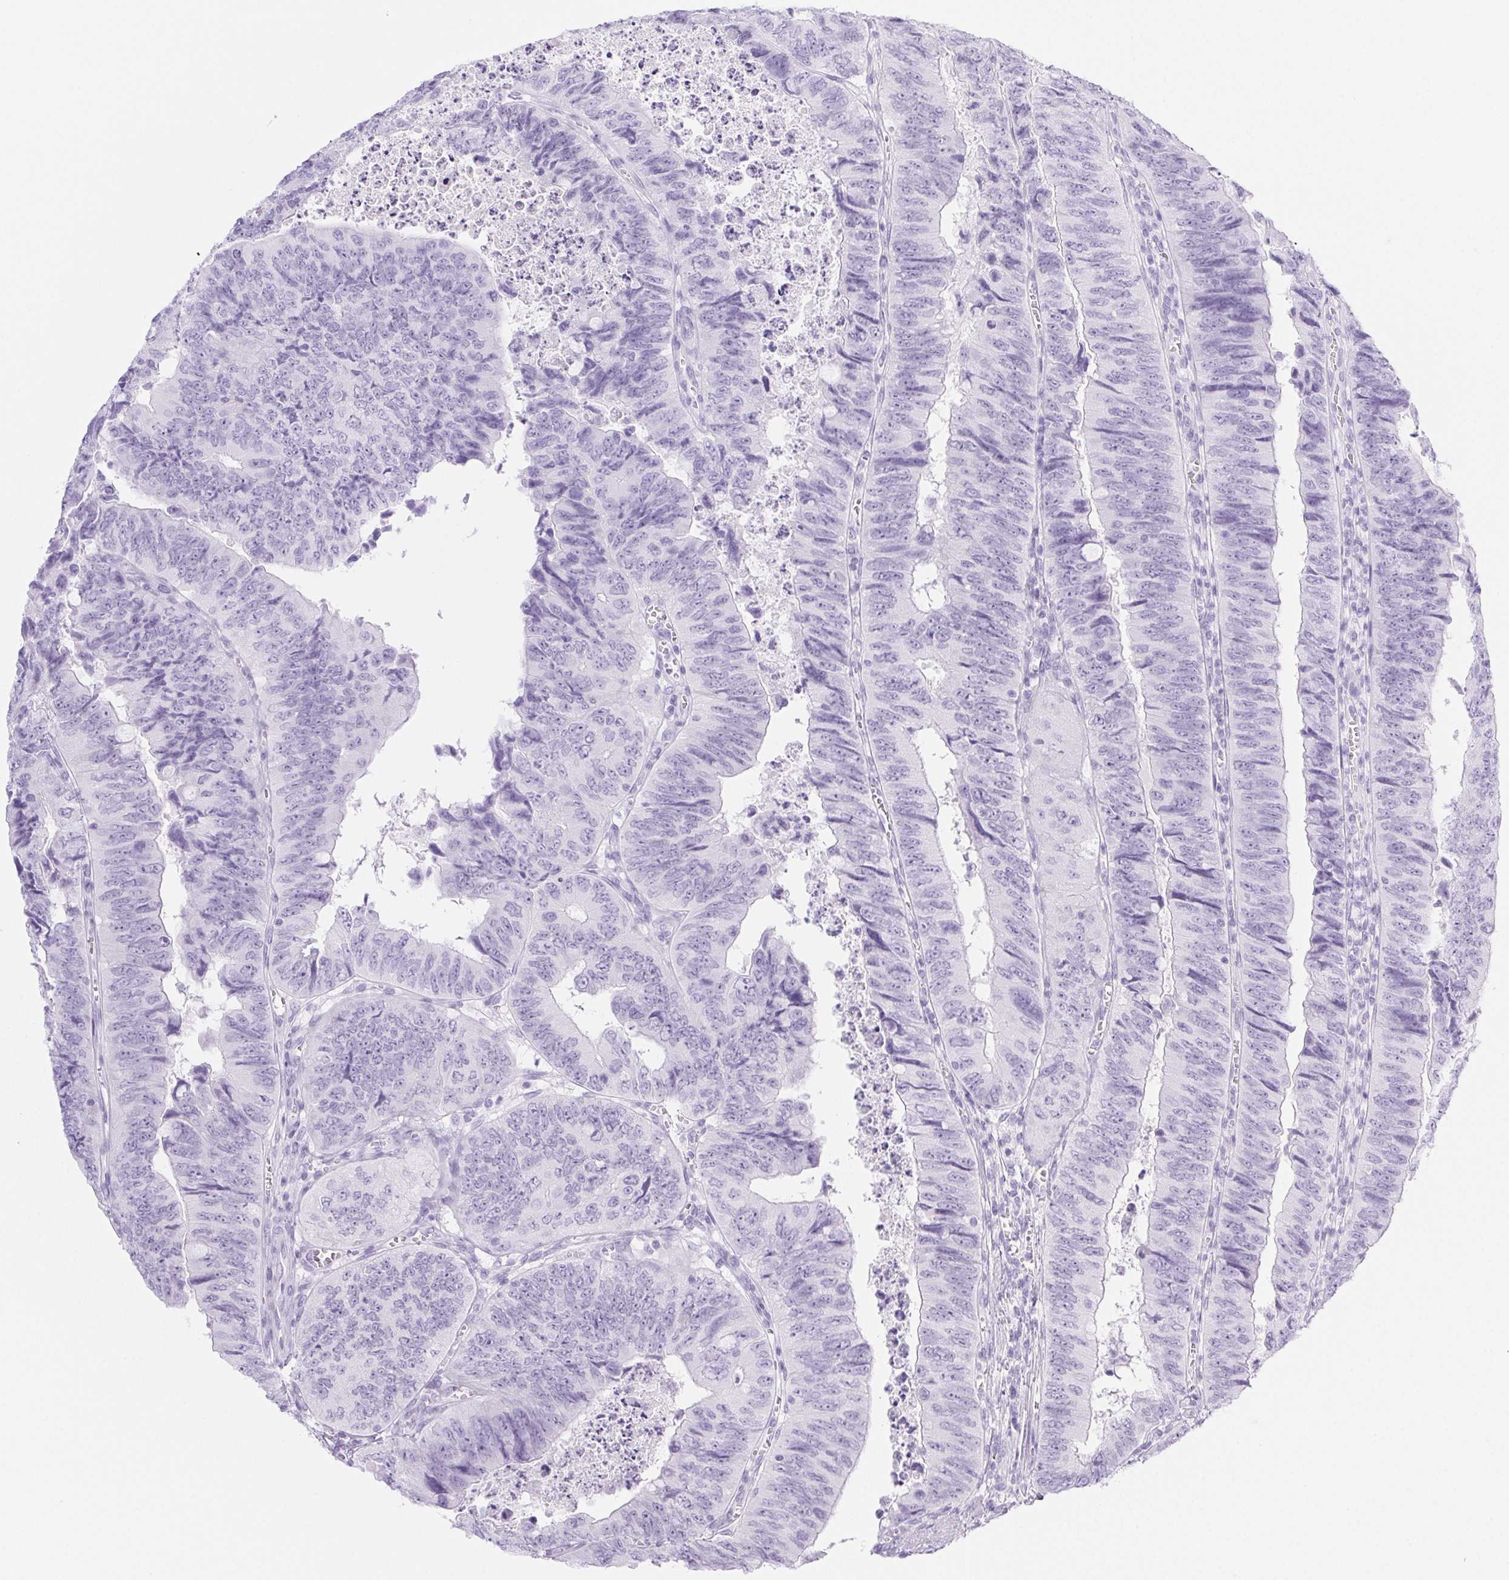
{"staining": {"intensity": "negative", "quantity": "none", "location": "none"}, "tissue": "colorectal cancer", "cell_type": "Tumor cells", "image_type": "cancer", "snomed": [{"axis": "morphology", "description": "Adenocarcinoma, NOS"}, {"axis": "topography", "description": "Colon"}], "caption": "Colorectal cancer (adenocarcinoma) stained for a protein using immunohistochemistry demonstrates no expression tumor cells.", "gene": "PI3", "patient": {"sex": "female", "age": 84}}